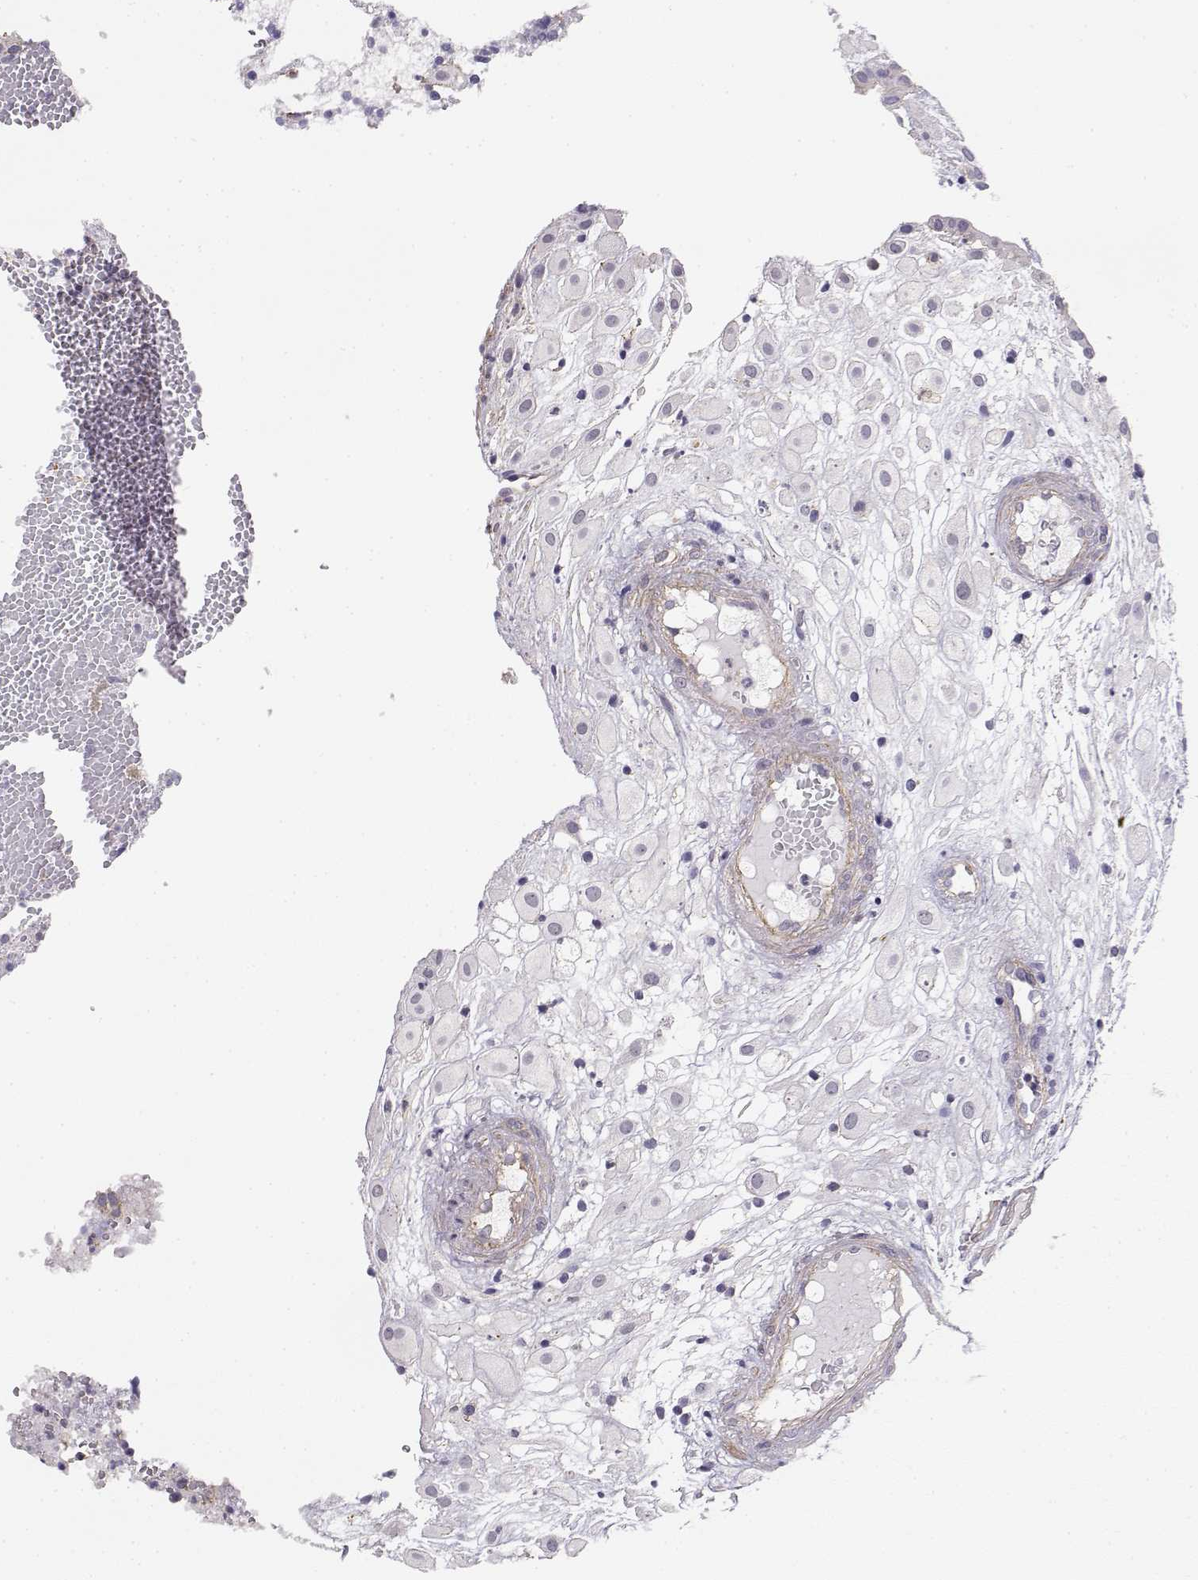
{"staining": {"intensity": "negative", "quantity": "none", "location": "none"}, "tissue": "placenta", "cell_type": "Decidual cells", "image_type": "normal", "snomed": [{"axis": "morphology", "description": "Normal tissue, NOS"}, {"axis": "topography", "description": "Placenta"}], "caption": "Placenta was stained to show a protein in brown. There is no significant positivity in decidual cells. (DAB (3,3'-diaminobenzidine) immunohistochemistry (IHC), high magnification).", "gene": "DAPL1", "patient": {"sex": "female", "age": 24}}